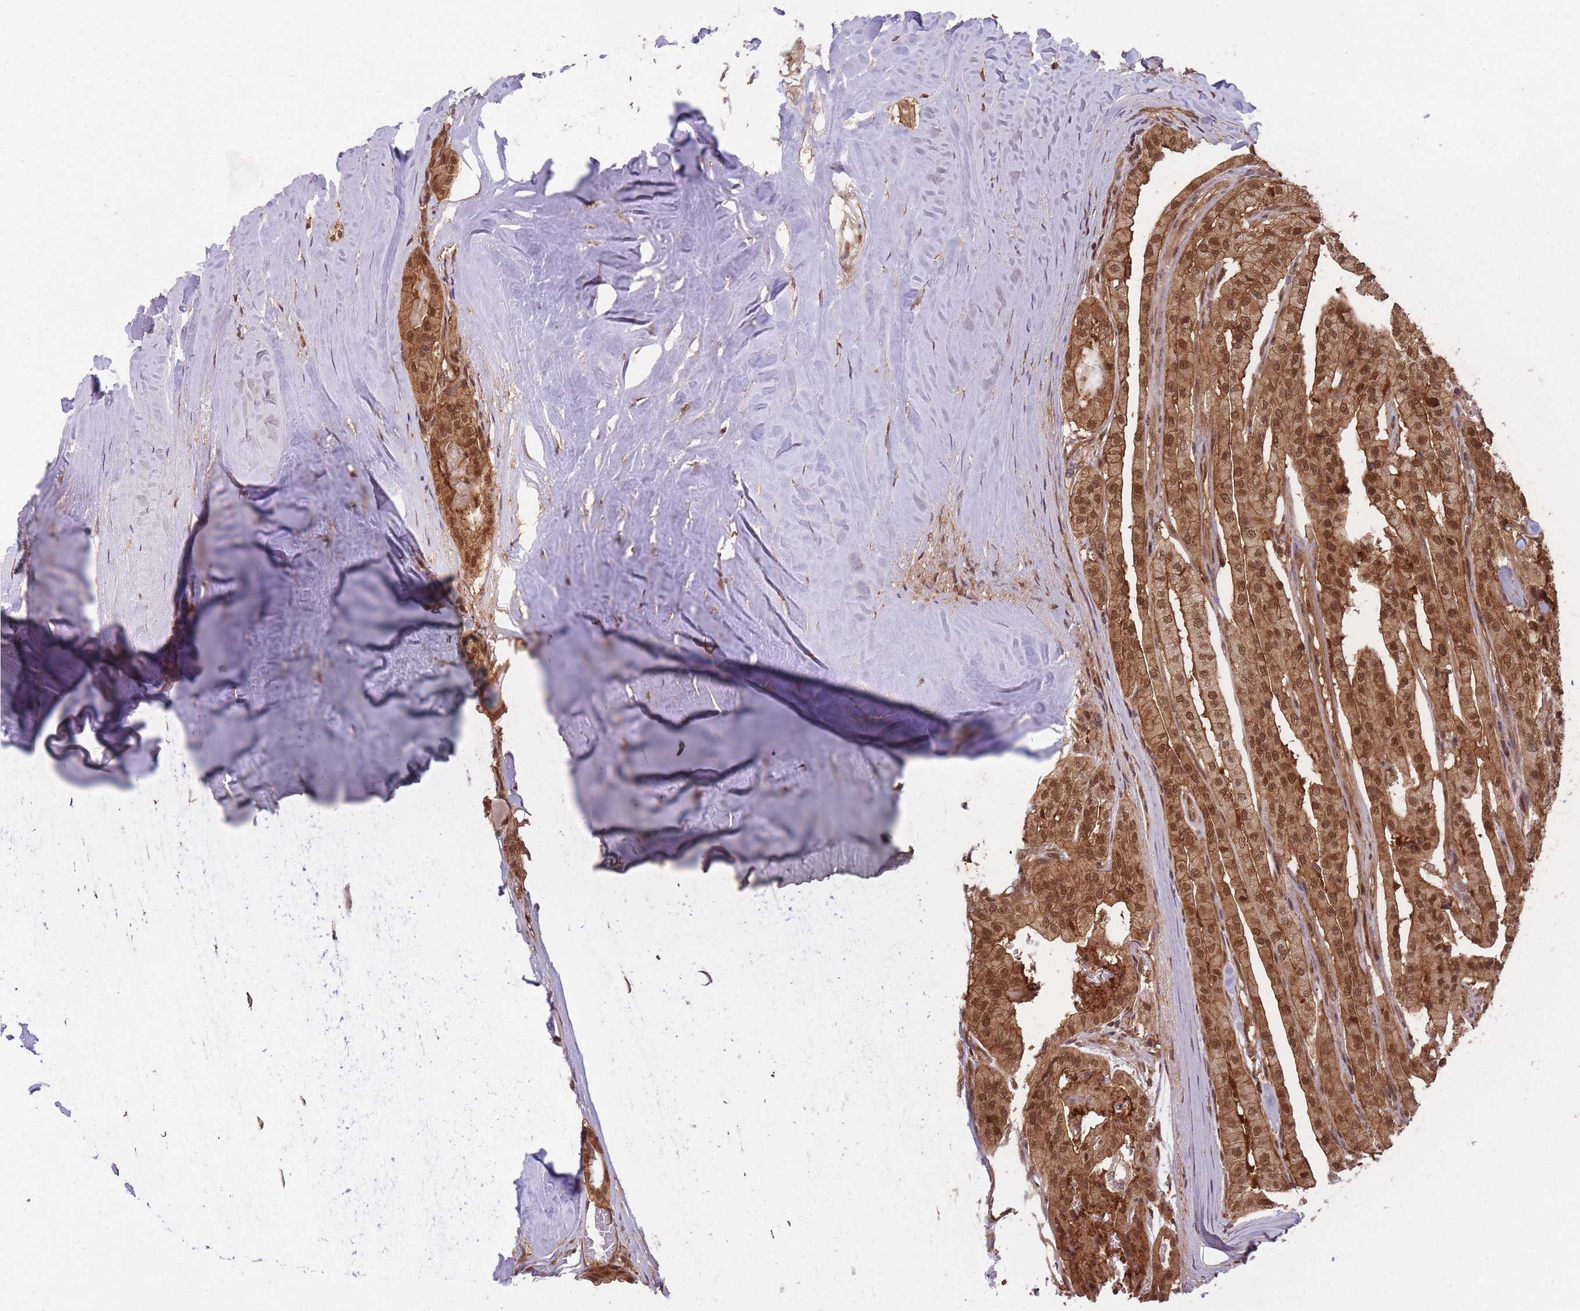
{"staining": {"intensity": "strong", "quantity": ">75%", "location": "cytoplasmic/membranous,nuclear"}, "tissue": "thyroid cancer", "cell_type": "Tumor cells", "image_type": "cancer", "snomed": [{"axis": "morphology", "description": "Papillary adenocarcinoma, NOS"}, {"axis": "topography", "description": "Thyroid gland"}], "caption": "A brown stain highlights strong cytoplasmic/membranous and nuclear positivity of a protein in papillary adenocarcinoma (thyroid) tumor cells. Using DAB (3,3'-diaminobenzidine) (brown) and hematoxylin (blue) stains, captured at high magnification using brightfield microscopy.", "gene": "PPP6R3", "patient": {"sex": "female", "age": 59}}